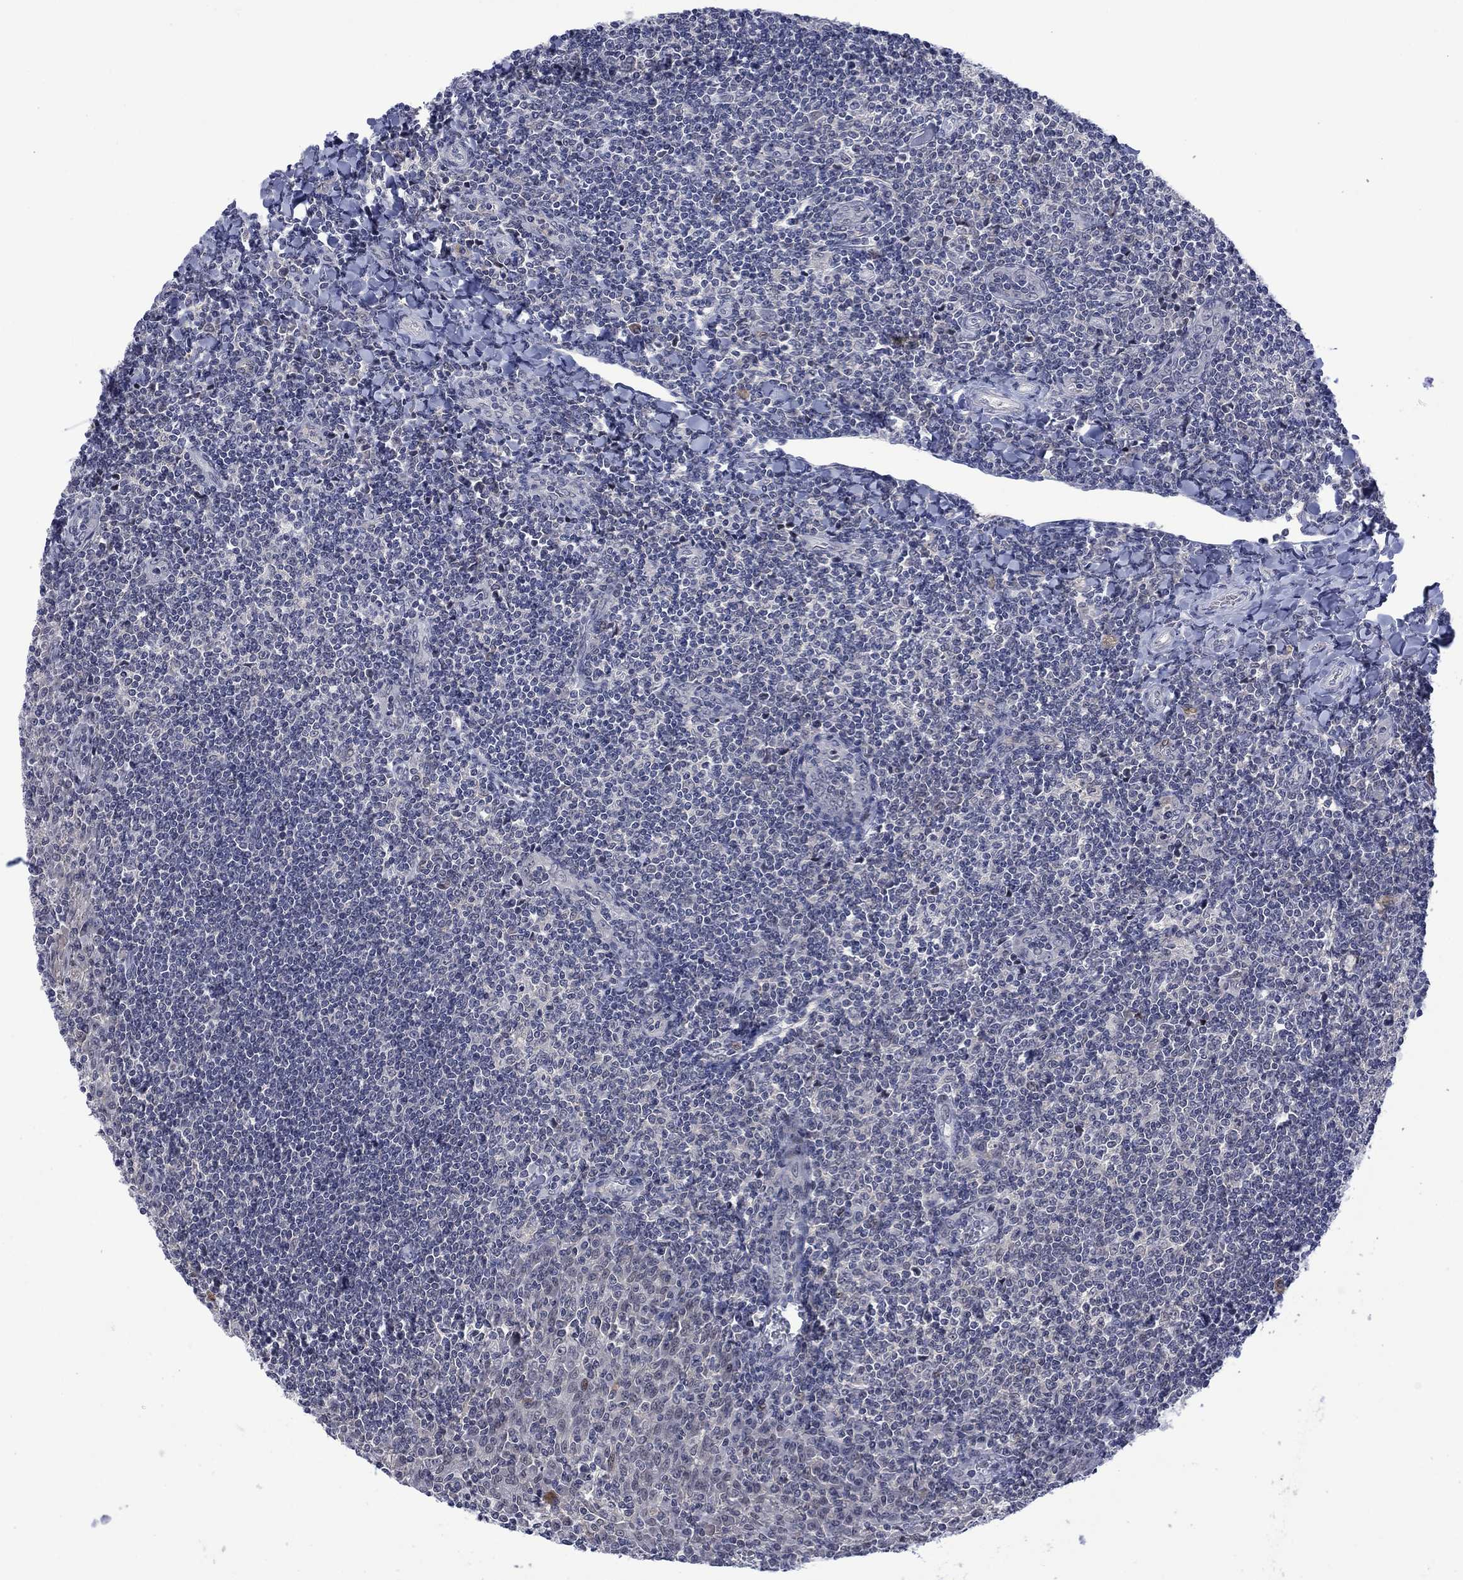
{"staining": {"intensity": "negative", "quantity": "none", "location": "none"}, "tissue": "tonsil", "cell_type": "Germinal center cells", "image_type": "normal", "snomed": [{"axis": "morphology", "description": "Normal tissue, NOS"}, {"axis": "topography", "description": "Tonsil"}], "caption": "Immunohistochemistry (IHC) of benign tonsil exhibits no expression in germinal center cells. Brightfield microscopy of immunohistochemistry stained with DAB (brown) and hematoxylin (blue), captured at high magnification.", "gene": "AGL", "patient": {"sex": "female", "age": 12}}